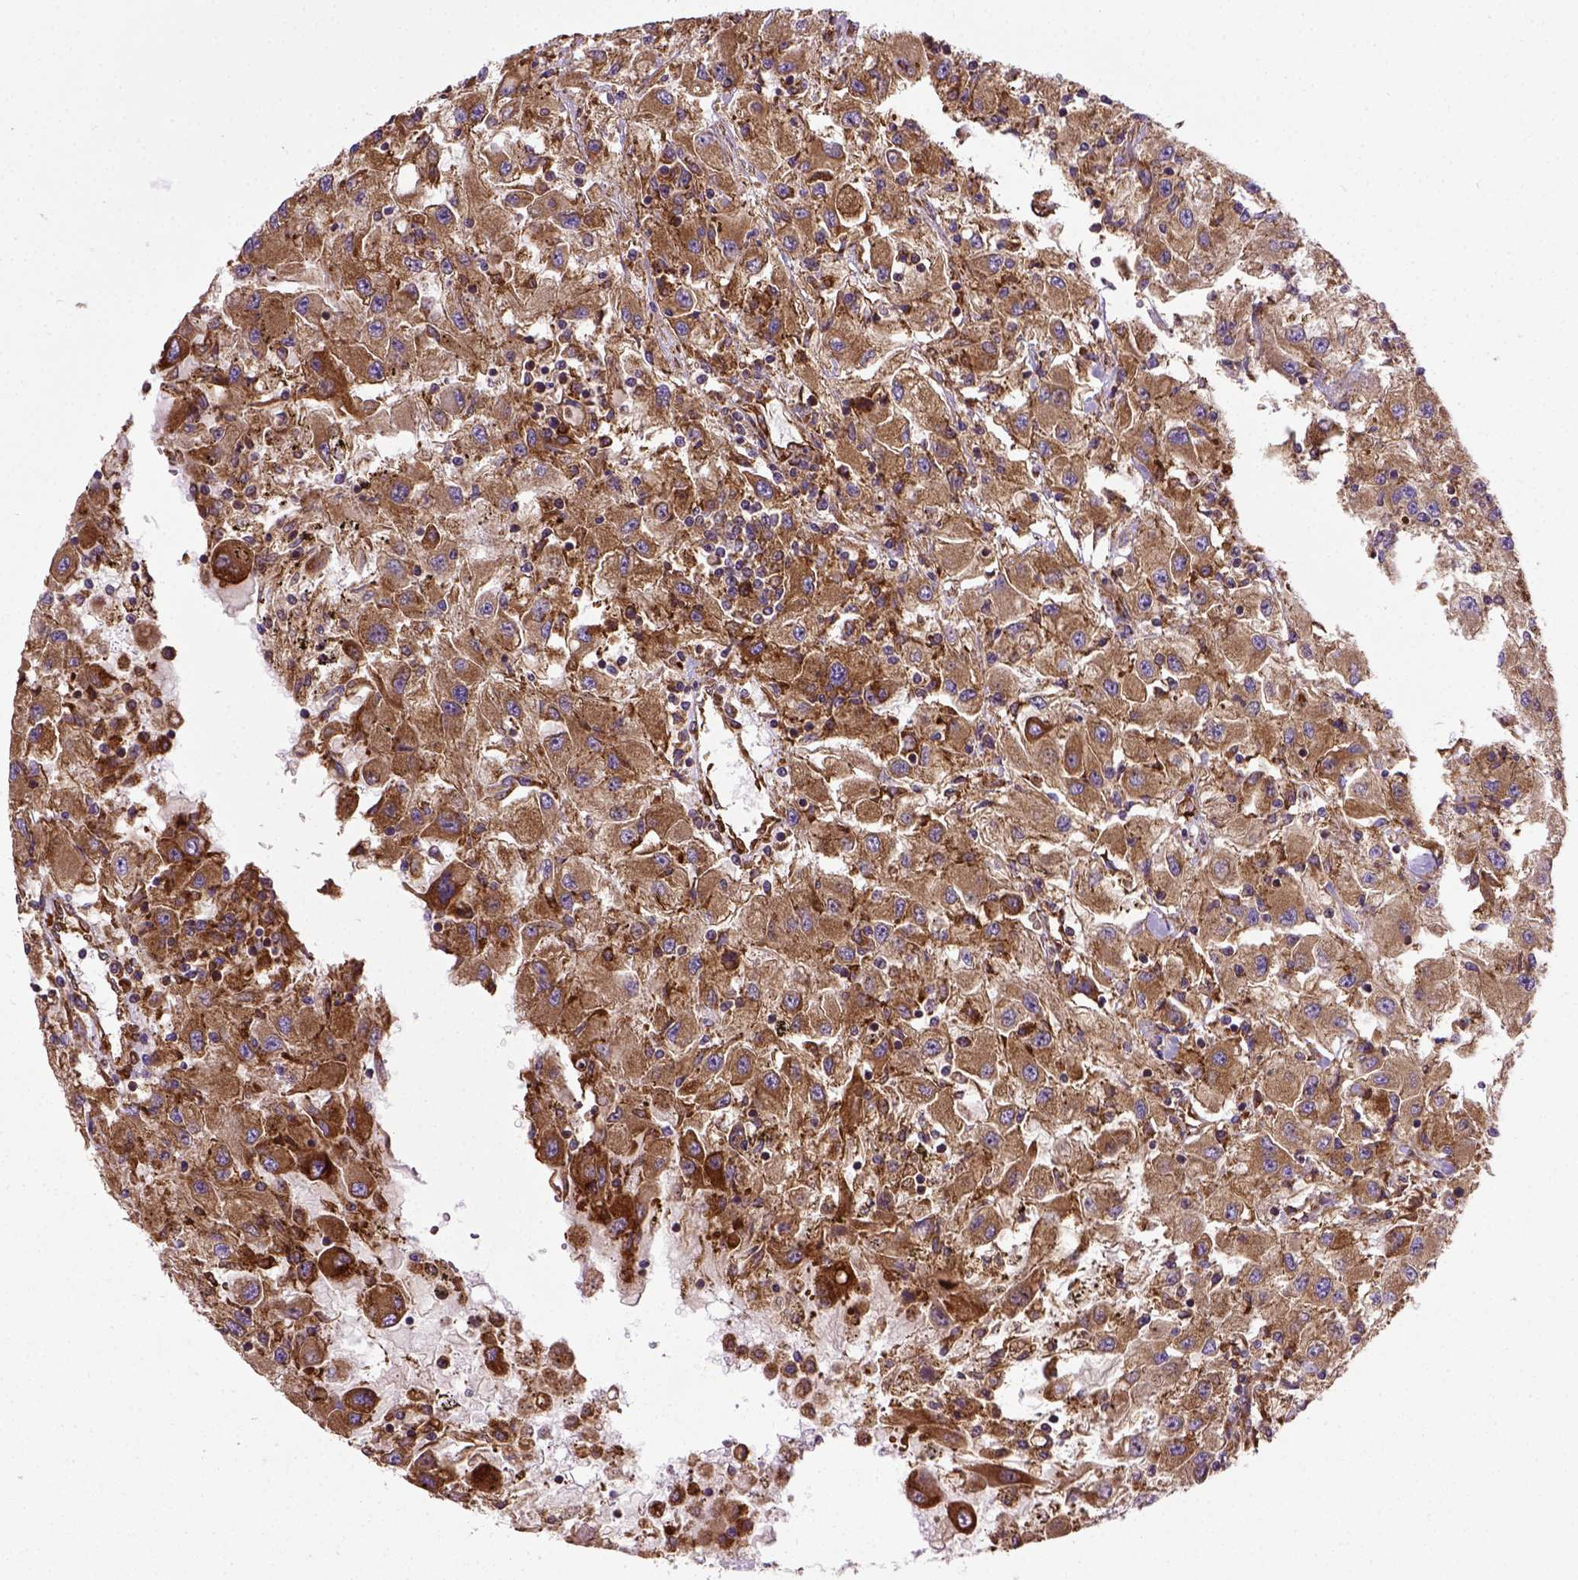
{"staining": {"intensity": "moderate", "quantity": ">75%", "location": "cytoplasmic/membranous"}, "tissue": "renal cancer", "cell_type": "Tumor cells", "image_type": "cancer", "snomed": [{"axis": "morphology", "description": "Adenocarcinoma, NOS"}, {"axis": "topography", "description": "Kidney"}], "caption": "Human renal adenocarcinoma stained with a protein marker reveals moderate staining in tumor cells.", "gene": "CAPRIN1", "patient": {"sex": "female", "age": 67}}